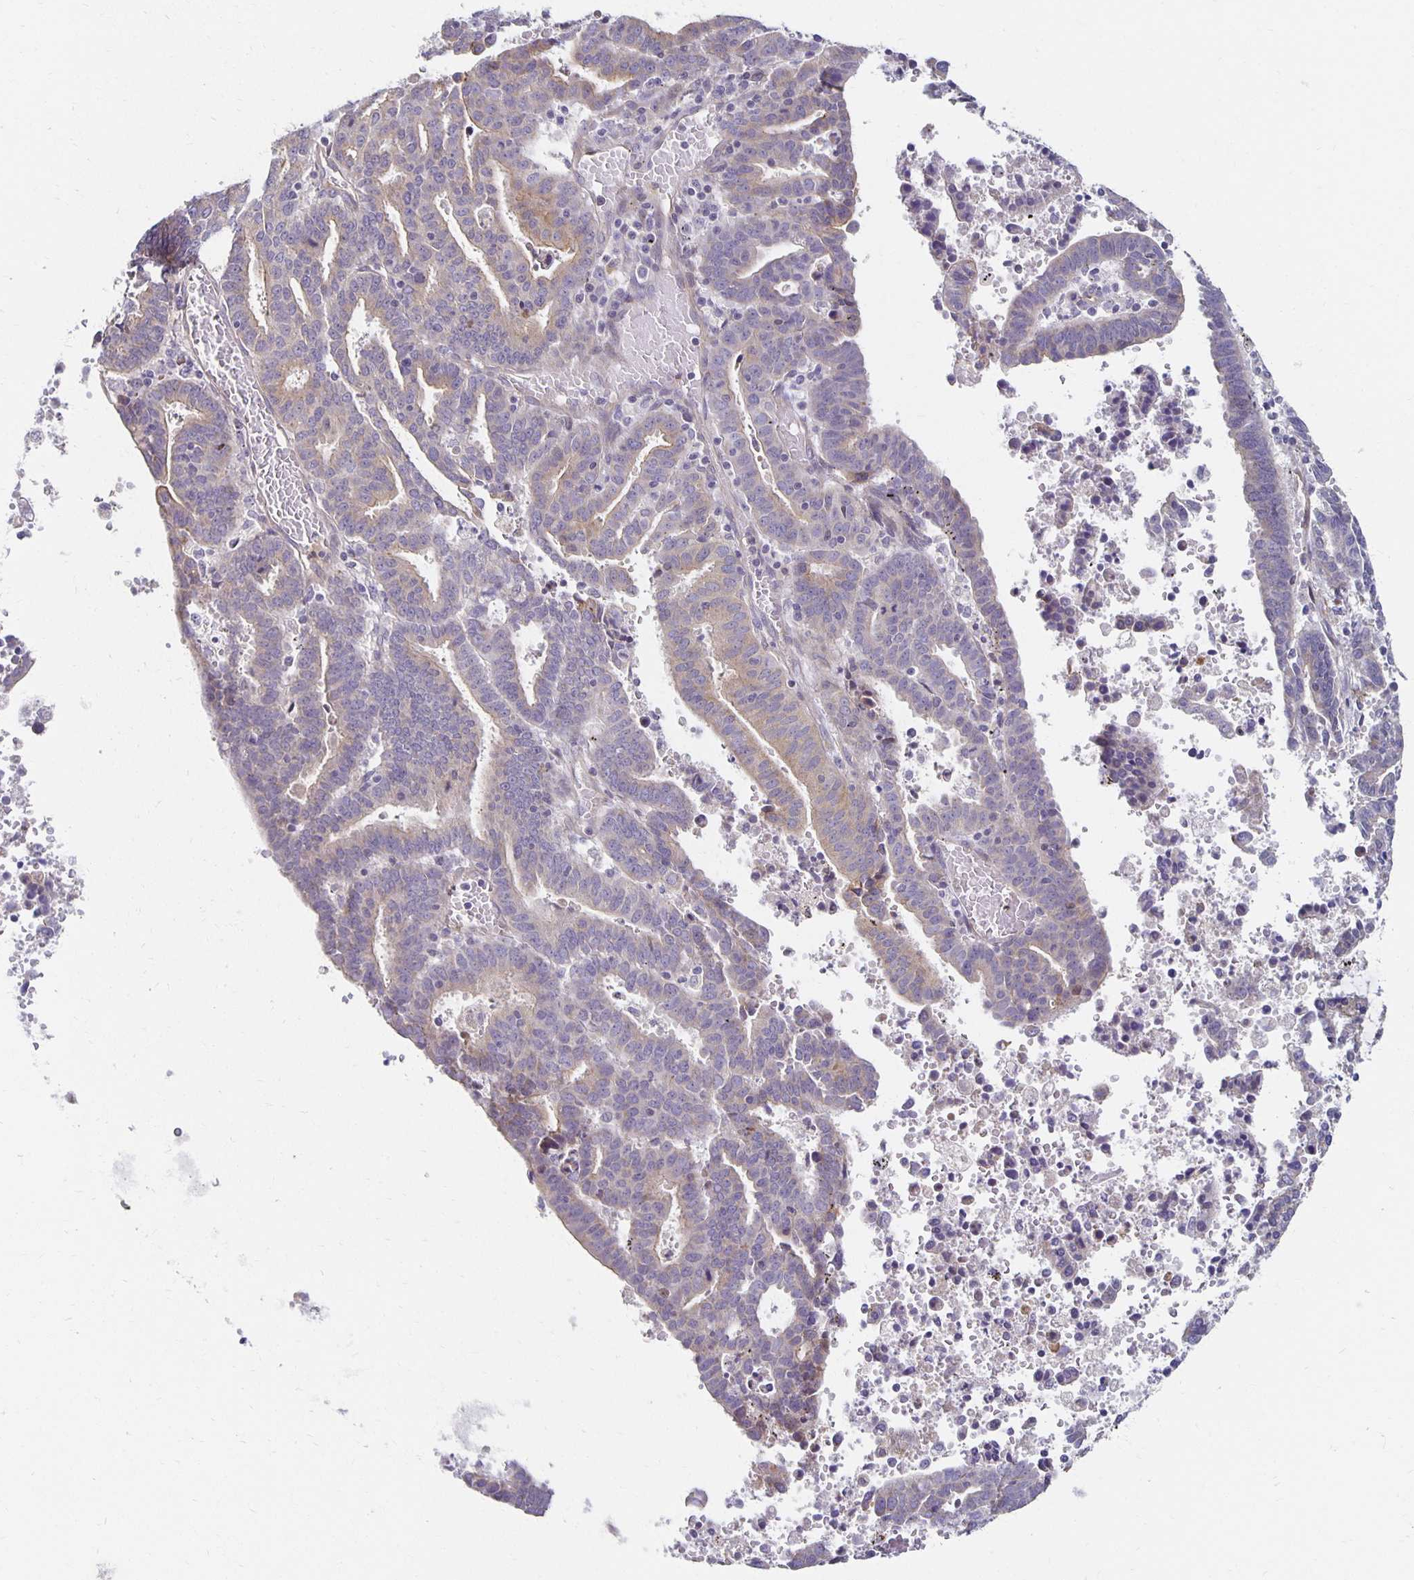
{"staining": {"intensity": "weak", "quantity": "<25%", "location": "cytoplasmic/membranous"}, "tissue": "endometrial cancer", "cell_type": "Tumor cells", "image_type": "cancer", "snomed": [{"axis": "morphology", "description": "Adenocarcinoma, NOS"}, {"axis": "topography", "description": "Uterus"}], "caption": "Immunohistochemical staining of endometrial cancer exhibits no significant positivity in tumor cells. (Brightfield microscopy of DAB immunohistochemistry at high magnification).", "gene": "SORL1", "patient": {"sex": "female", "age": 83}}